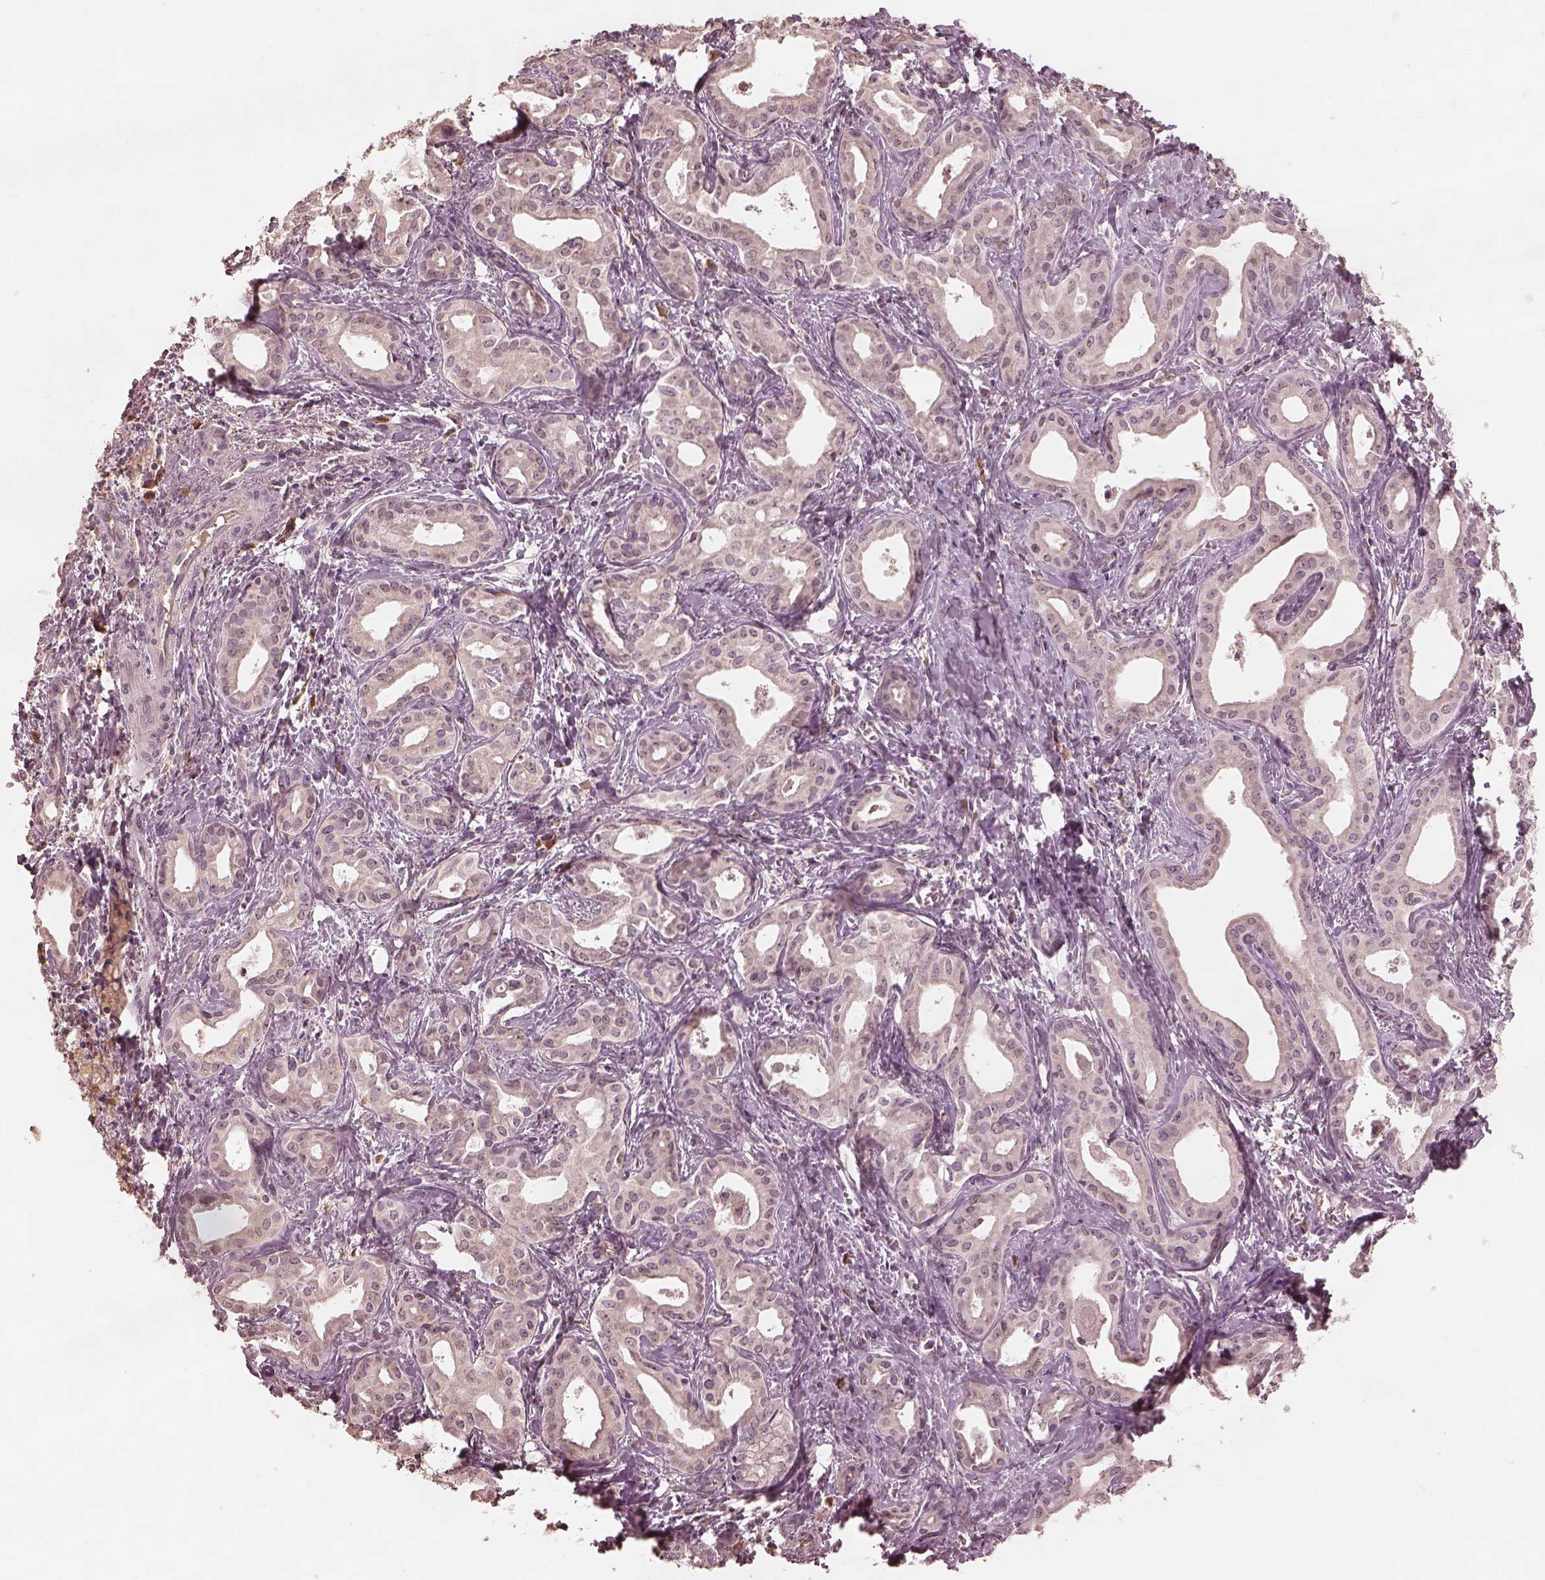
{"staining": {"intensity": "negative", "quantity": "none", "location": "none"}, "tissue": "liver cancer", "cell_type": "Tumor cells", "image_type": "cancer", "snomed": [{"axis": "morphology", "description": "Cholangiocarcinoma"}, {"axis": "topography", "description": "Liver"}], "caption": "The histopathology image exhibits no significant expression in tumor cells of liver cholangiocarcinoma.", "gene": "CALR3", "patient": {"sex": "female", "age": 65}}